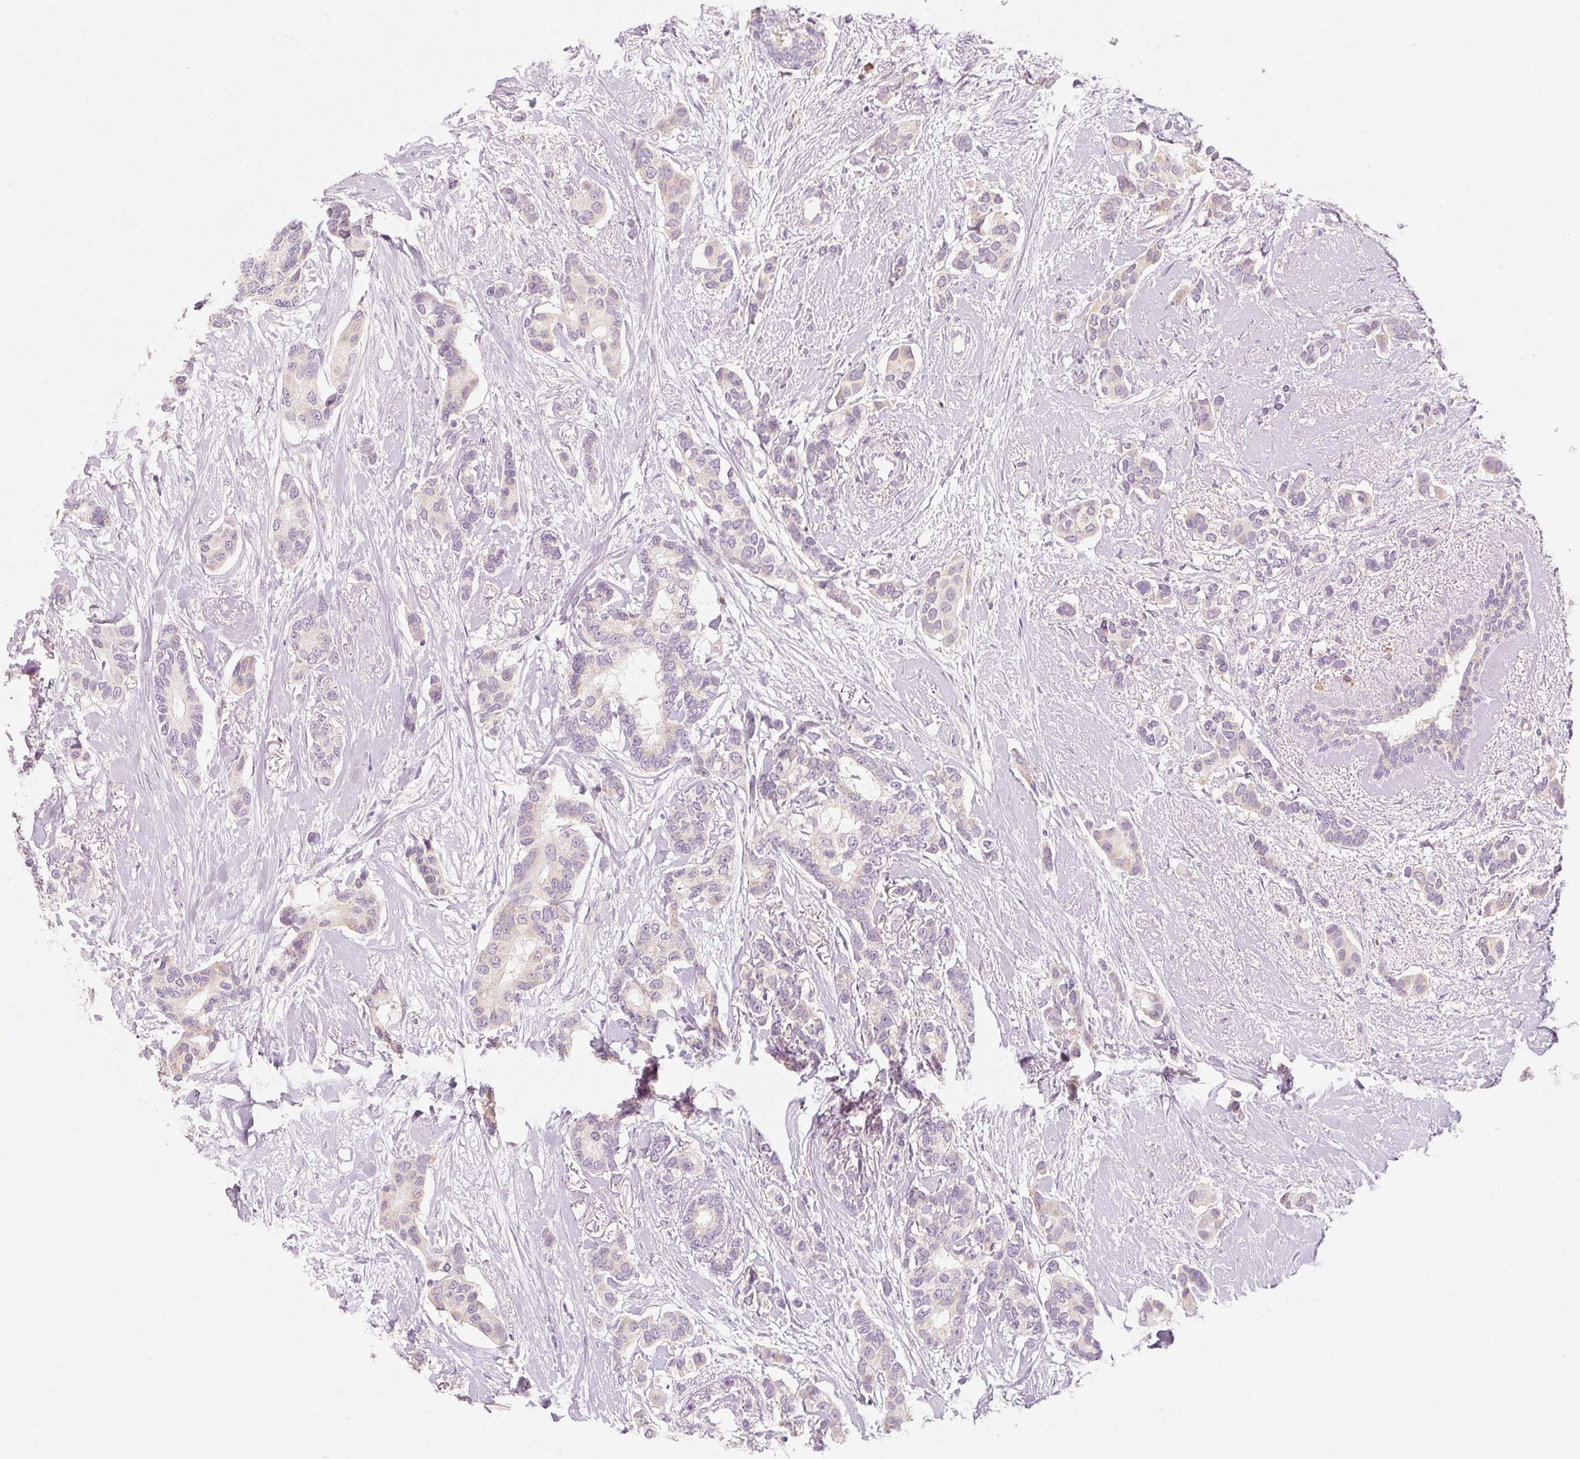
{"staining": {"intensity": "weak", "quantity": ">75%", "location": "cytoplasmic/membranous"}, "tissue": "breast cancer", "cell_type": "Tumor cells", "image_type": "cancer", "snomed": [{"axis": "morphology", "description": "Duct carcinoma"}, {"axis": "topography", "description": "Breast"}], "caption": "Breast cancer (infiltrating ductal carcinoma) tissue shows weak cytoplasmic/membranous positivity in approximately >75% of tumor cells", "gene": "MYO1D", "patient": {"sex": "female", "age": 73}}